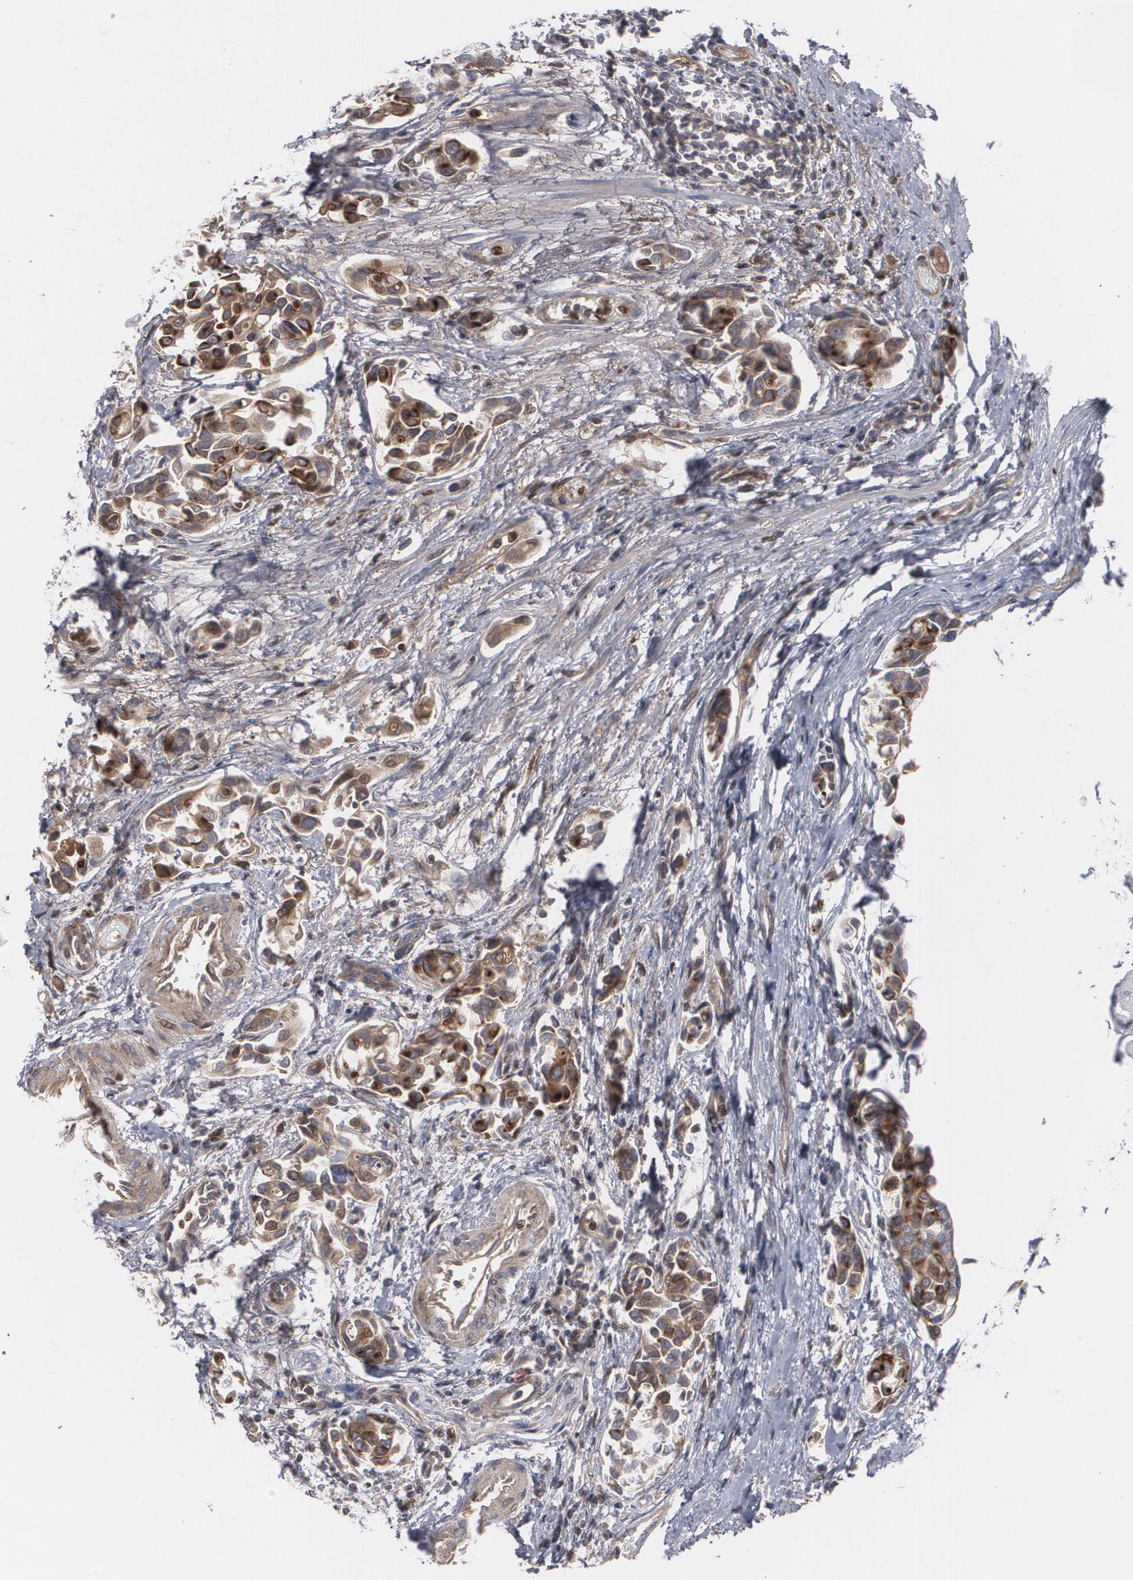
{"staining": {"intensity": "weak", "quantity": ">75%", "location": "cytoplasmic/membranous"}, "tissue": "urothelial cancer", "cell_type": "Tumor cells", "image_type": "cancer", "snomed": [{"axis": "morphology", "description": "Urothelial carcinoma, High grade"}, {"axis": "topography", "description": "Urinary bladder"}], "caption": "Protein staining by immunohistochemistry (IHC) exhibits weak cytoplasmic/membranous staining in approximately >75% of tumor cells in urothelial cancer. (DAB (3,3'-diaminobenzidine) IHC, brown staining for protein, blue staining for nuclei).", "gene": "LRG1", "patient": {"sex": "male", "age": 78}}